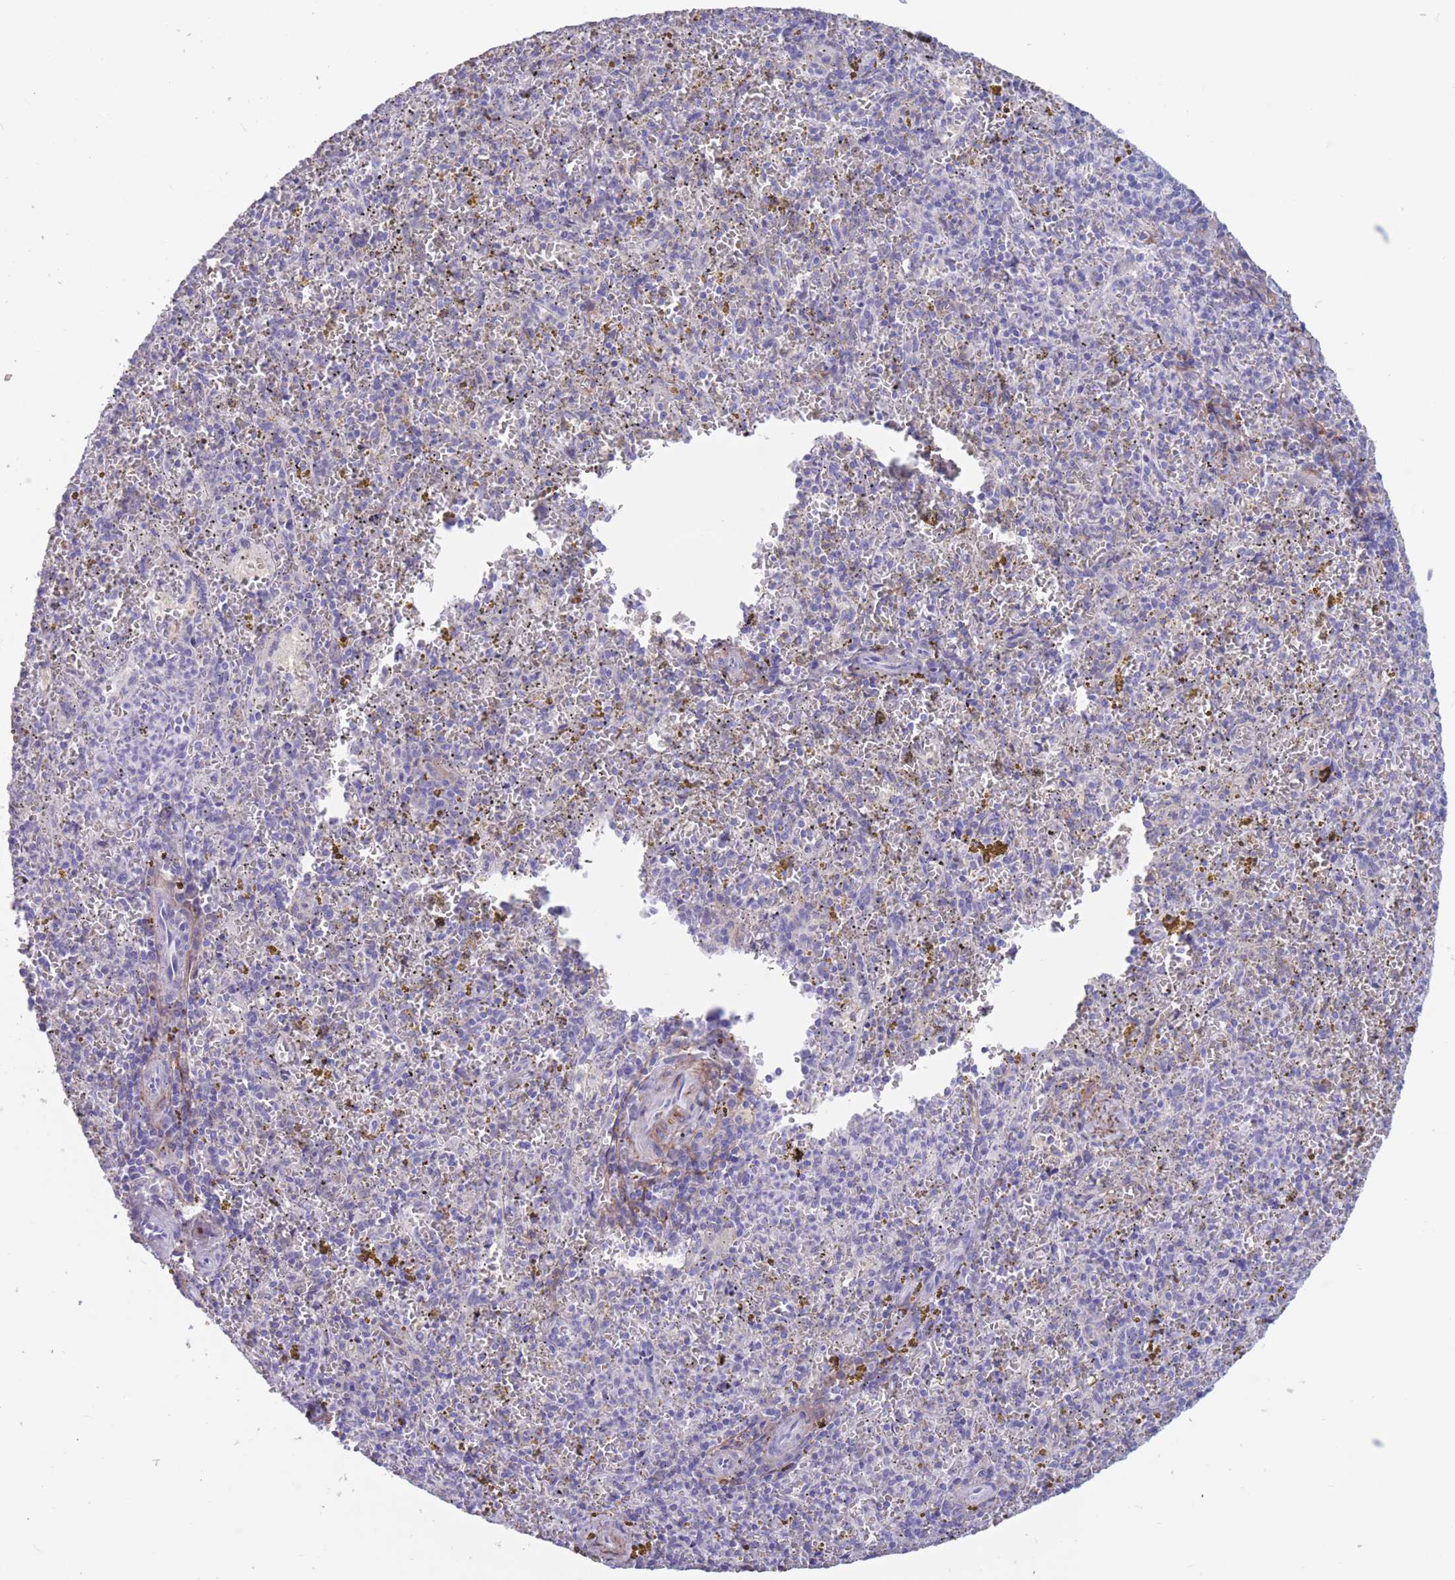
{"staining": {"intensity": "negative", "quantity": "none", "location": "none"}, "tissue": "spleen", "cell_type": "Cells in red pulp", "image_type": "normal", "snomed": [{"axis": "morphology", "description": "Normal tissue, NOS"}, {"axis": "topography", "description": "Spleen"}], "caption": "An immunohistochemistry (IHC) micrograph of unremarkable spleen is shown. There is no staining in cells in red pulp of spleen.", "gene": "DPYD", "patient": {"sex": "male", "age": 57}}